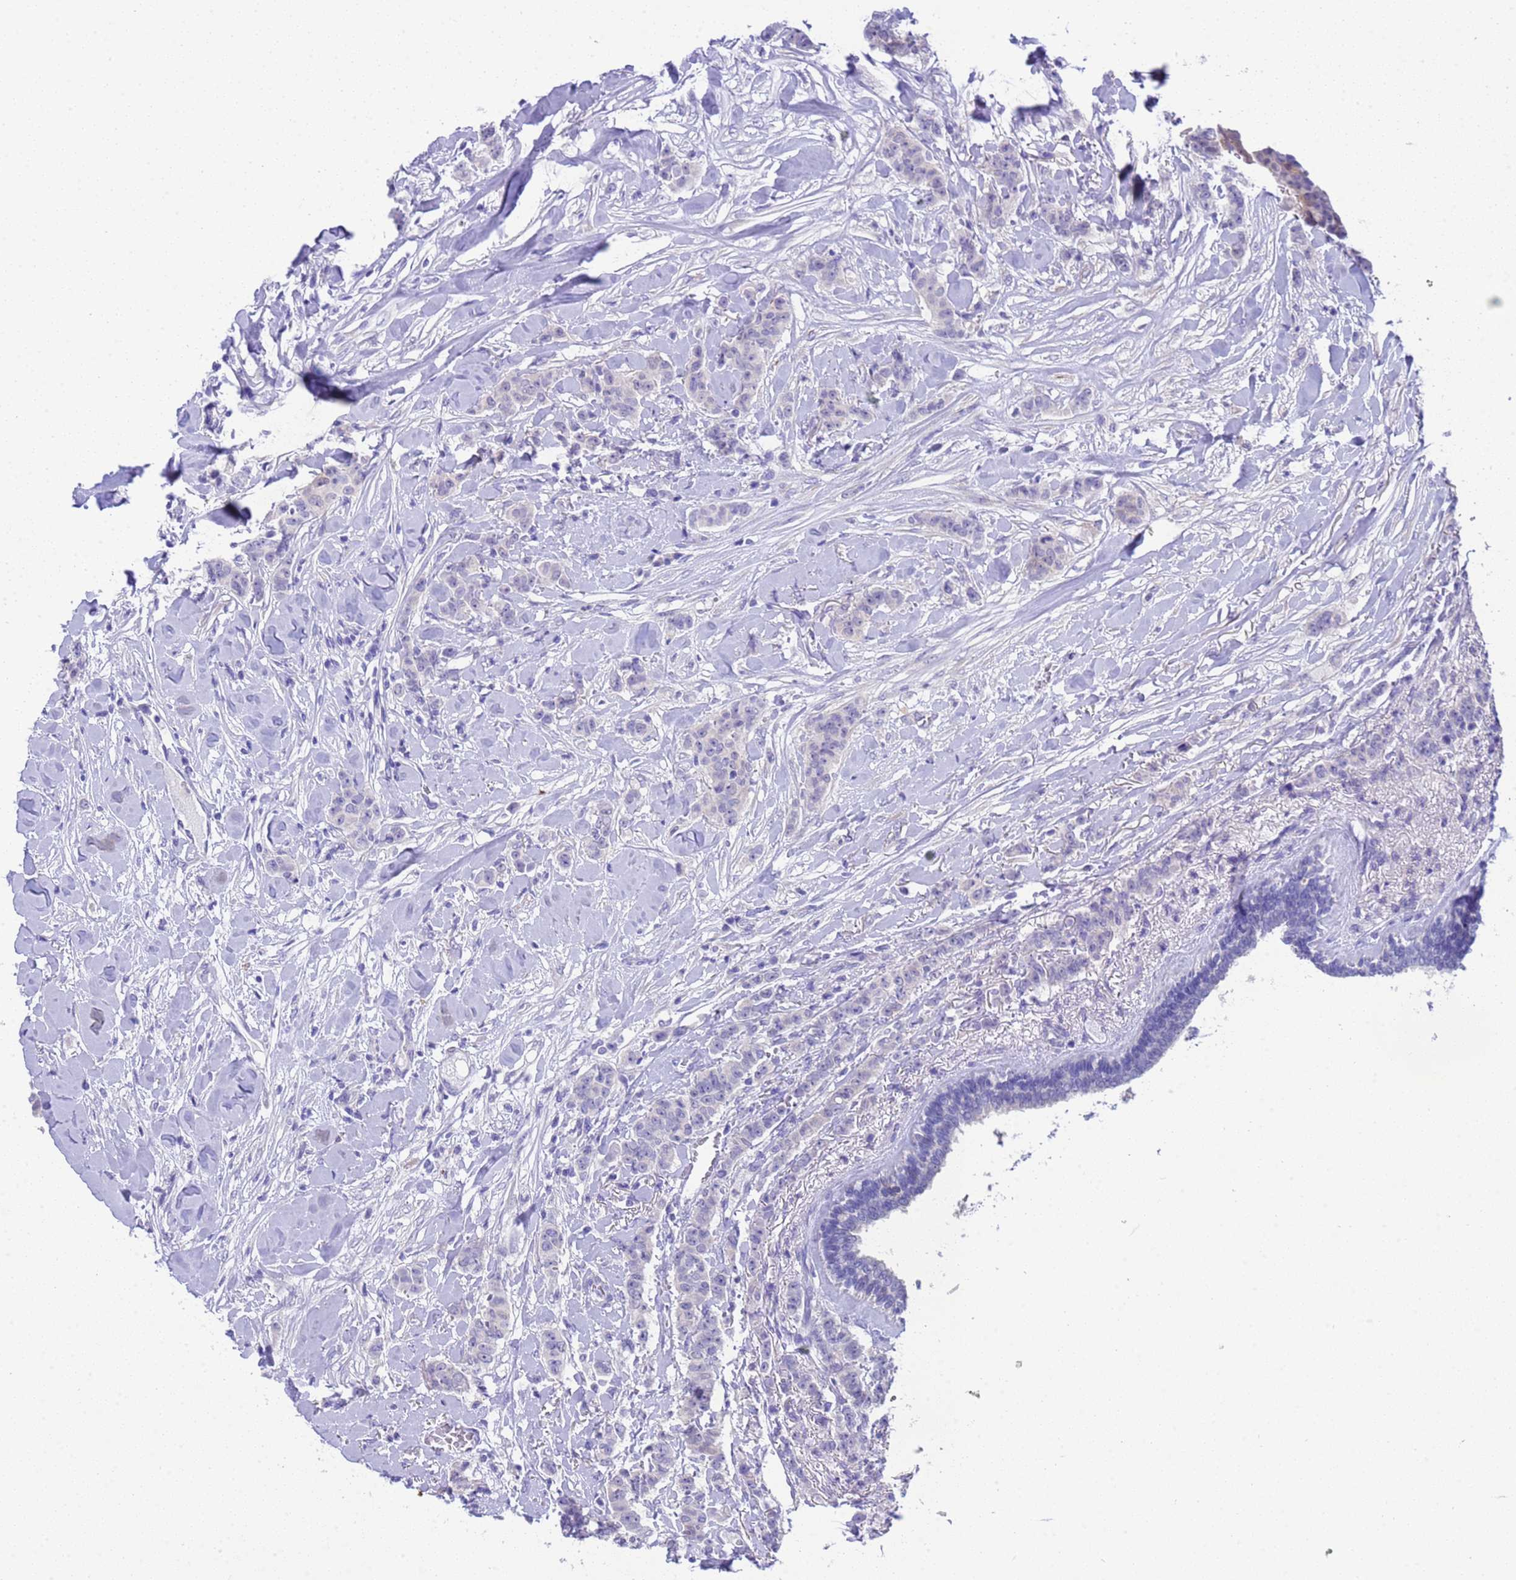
{"staining": {"intensity": "negative", "quantity": "none", "location": "none"}, "tissue": "breast cancer", "cell_type": "Tumor cells", "image_type": "cancer", "snomed": [{"axis": "morphology", "description": "Duct carcinoma"}, {"axis": "topography", "description": "Breast"}], "caption": "A micrograph of human breast cancer is negative for staining in tumor cells.", "gene": "USP38", "patient": {"sex": "female", "age": 40}}